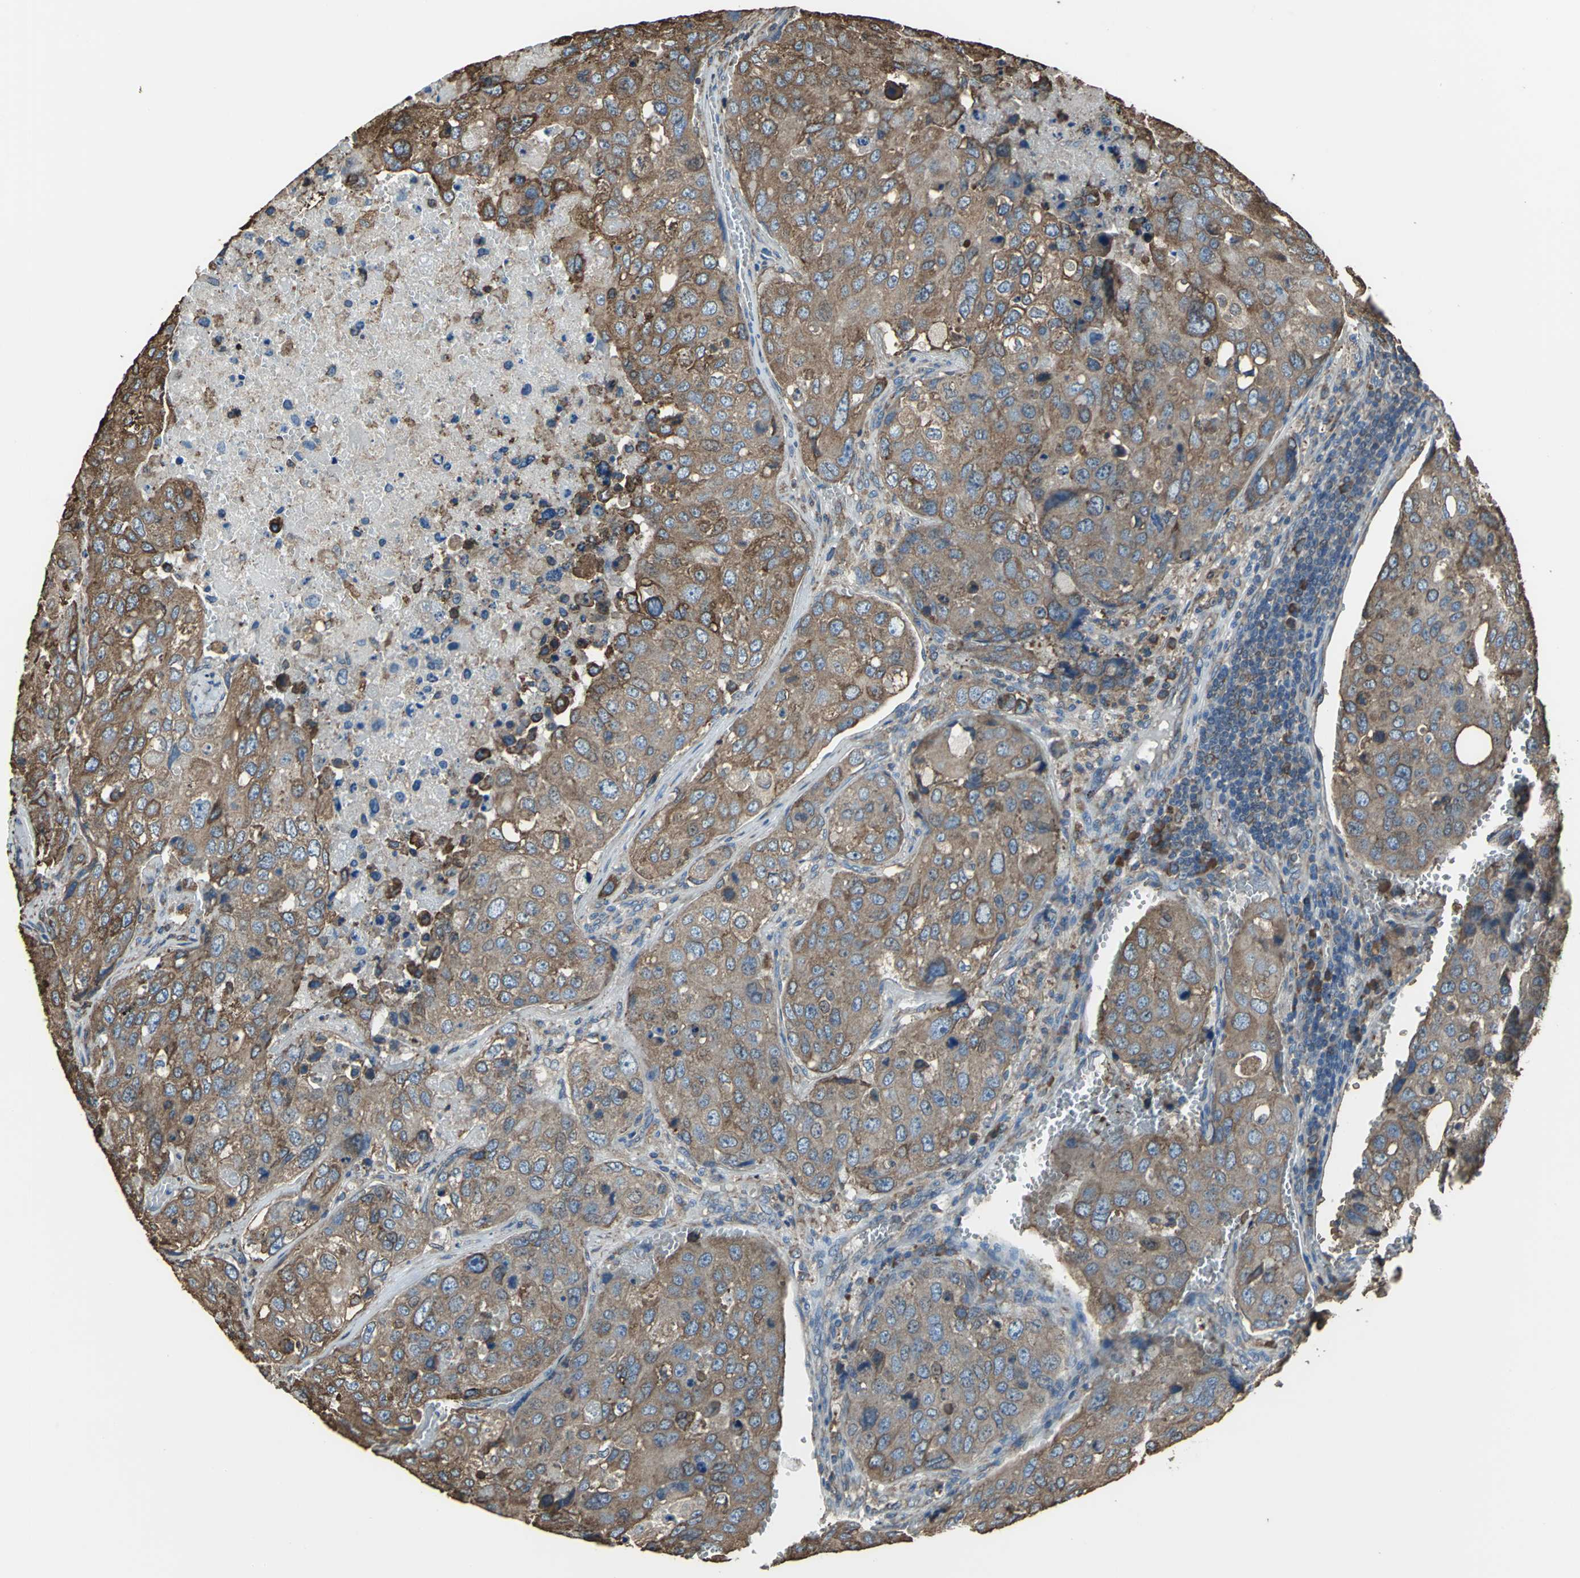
{"staining": {"intensity": "strong", "quantity": ">75%", "location": "cytoplasmic/membranous"}, "tissue": "urothelial cancer", "cell_type": "Tumor cells", "image_type": "cancer", "snomed": [{"axis": "morphology", "description": "Urothelial carcinoma, High grade"}, {"axis": "topography", "description": "Lymph node"}, {"axis": "topography", "description": "Urinary bladder"}], "caption": "Strong cytoplasmic/membranous staining for a protein is appreciated in about >75% of tumor cells of high-grade urothelial carcinoma using immunohistochemistry (IHC).", "gene": "GPANK1", "patient": {"sex": "male", "age": 51}}